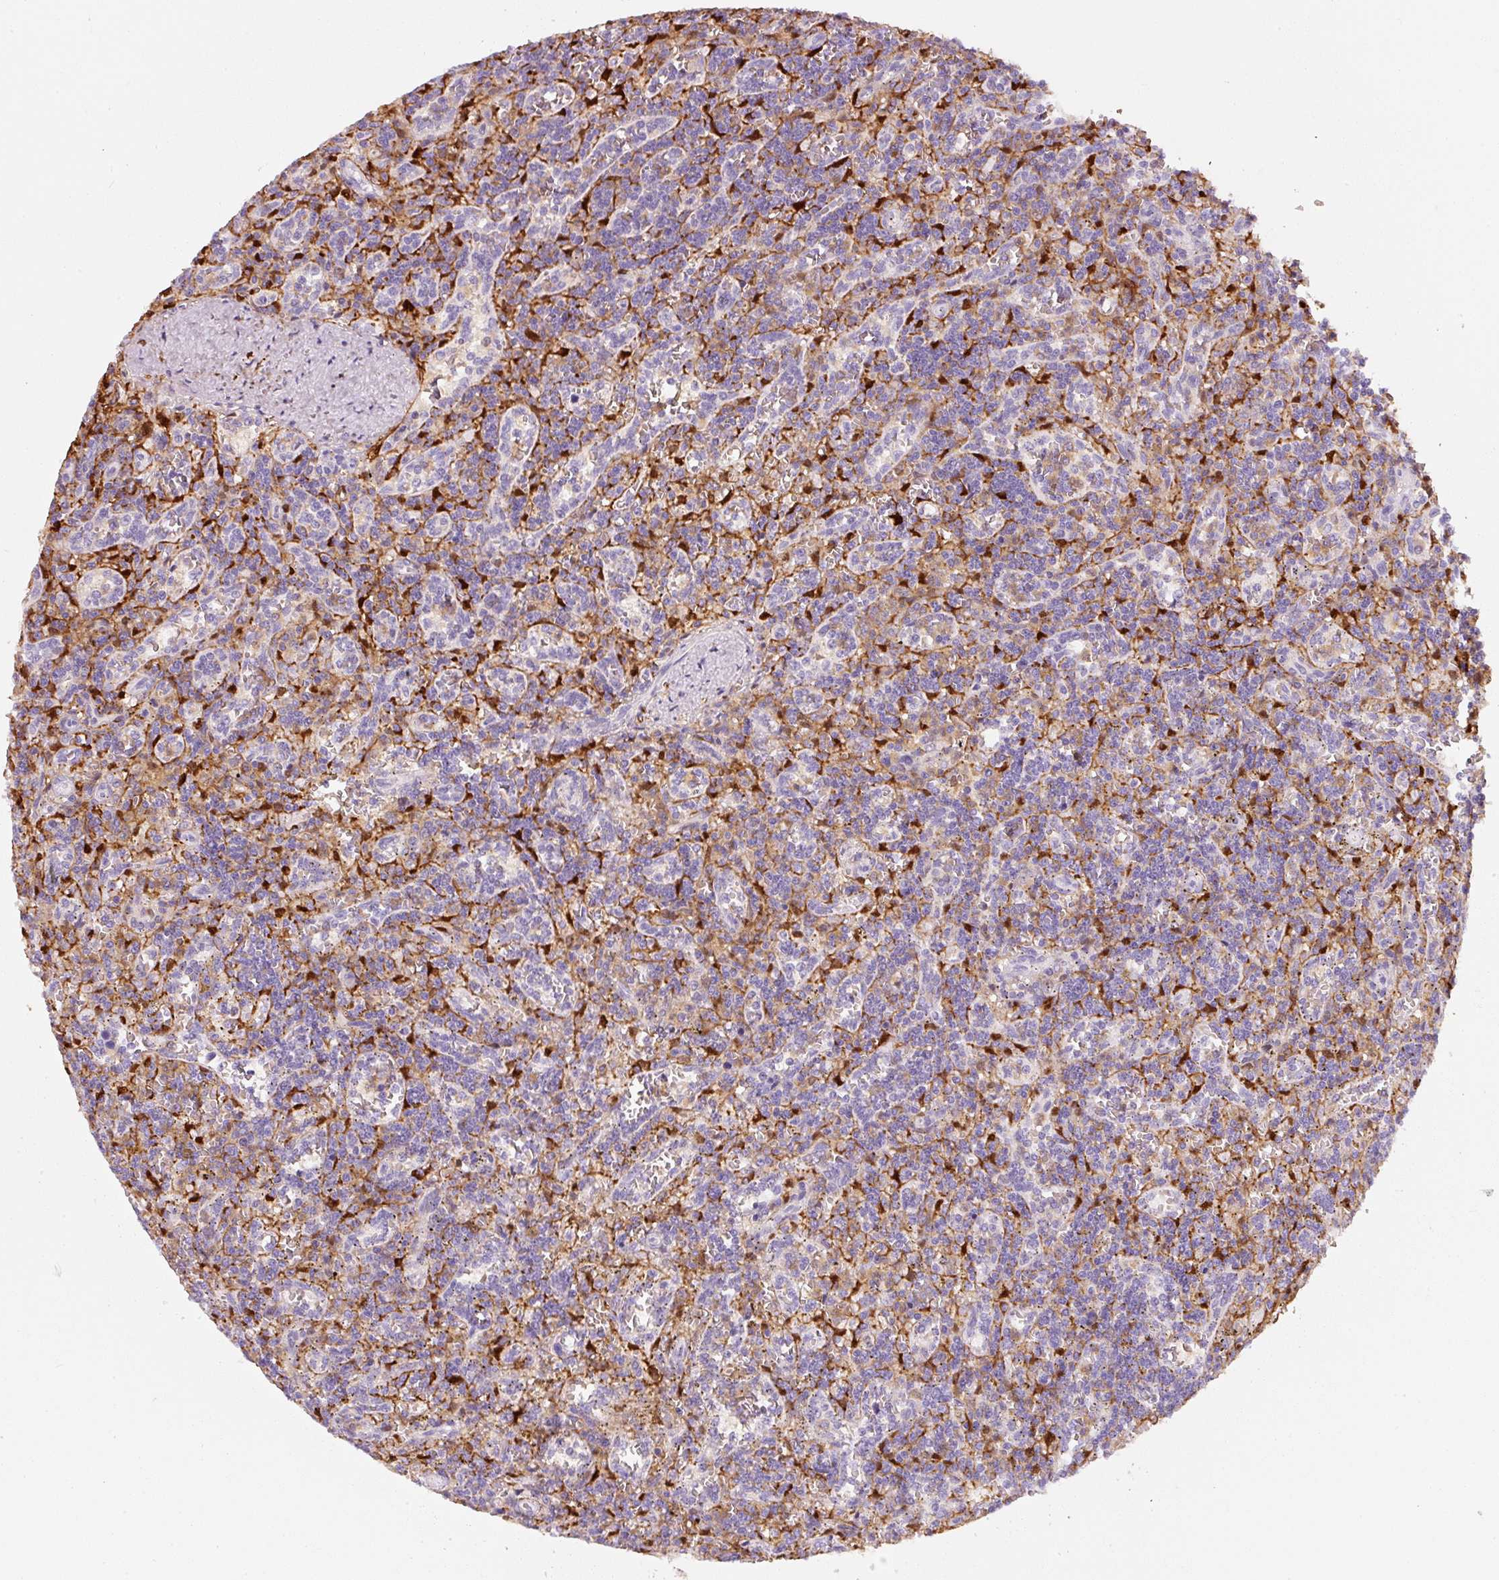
{"staining": {"intensity": "negative", "quantity": "none", "location": "none"}, "tissue": "lymphoma", "cell_type": "Tumor cells", "image_type": "cancer", "snomed": [{"axis": "morphology", "description": "Malignant lymphoma, non-Hodgkin's type, Low grade"}, {"axis": "topography", "description": "Spleen"}], "caption": "High power microscopy histopathology image of an immunohistochemistry micrograph of lymphoma, revealing no significant positivity in tumor cells.", "gene": "IQGAP2", "patient": {"sex": "male", "age": 73}}